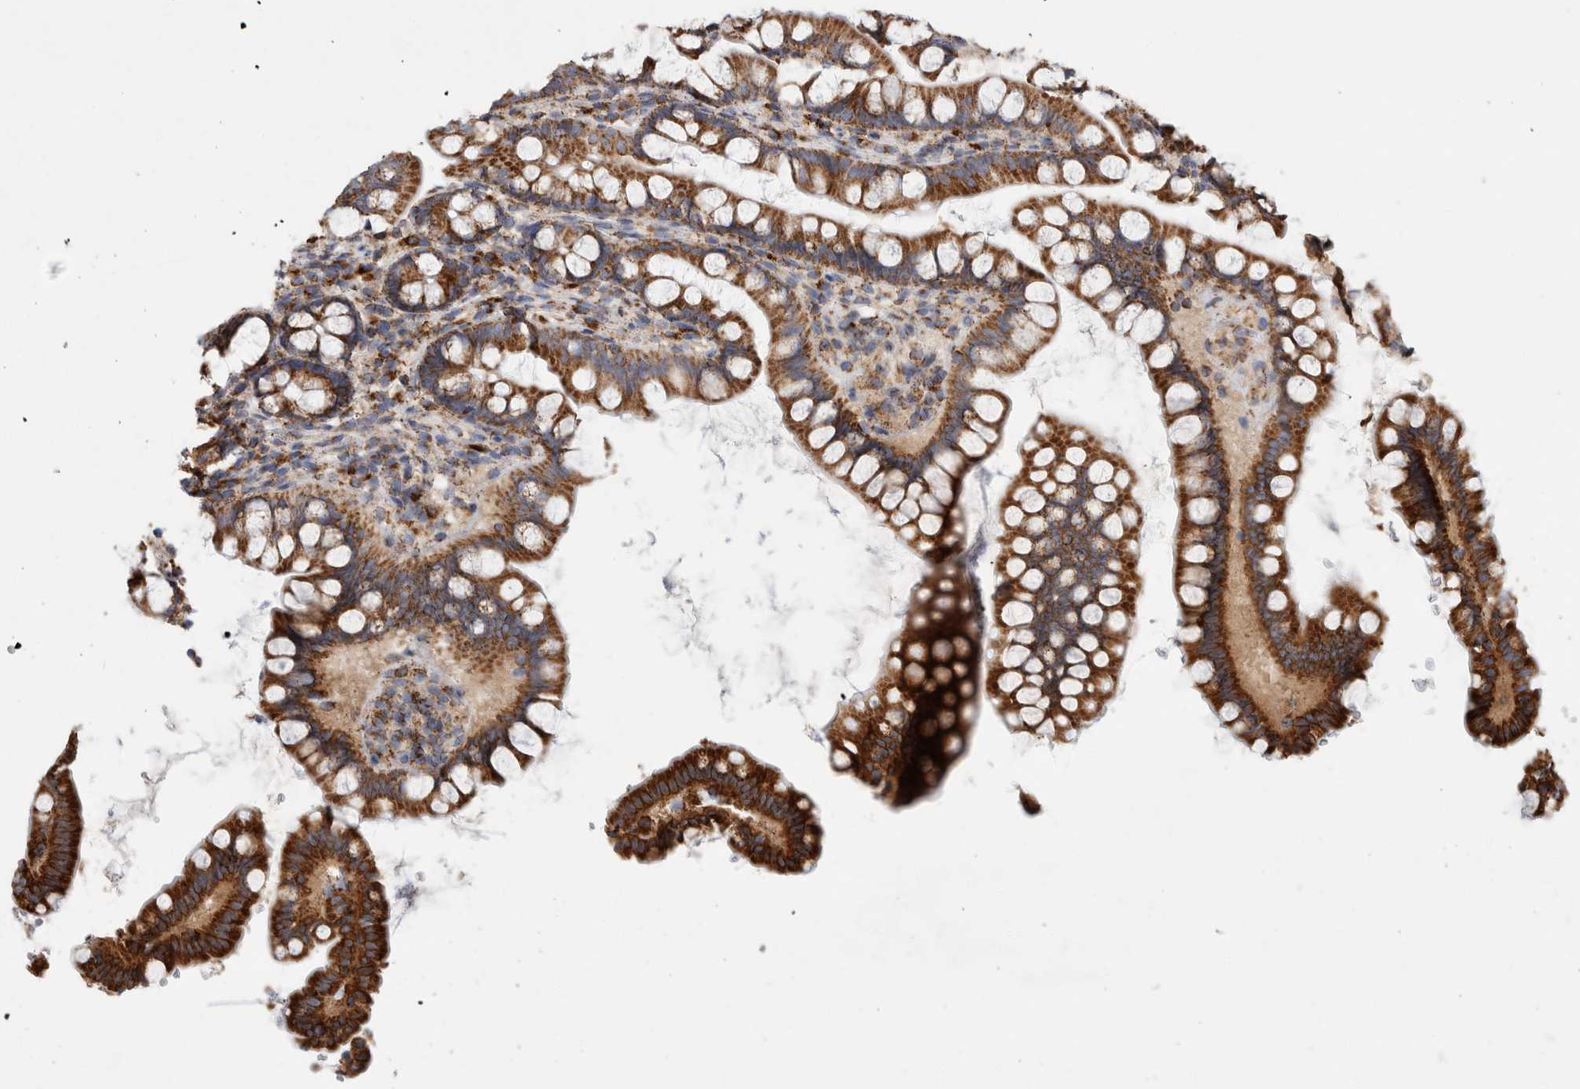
{"staining": {"intensity": "strong", "quantity": ">75%", "location": "cytoplasmic/membranous"}, "tissue": "small intestine", "cell_type": "Glandular cells", "image_type": "normal", "snomed": [{"axis": "morphology", "description": "Normal tissue, NOS"}, {"axis": "topography", "description": "Smooth muscle"}, {"axis": "topography", "description": "Small intestine"}], "caption": "DAB immunohistochemical staining of benign small intestine shows strong cytoplasmic/membranous protein staining in about >75% of glandular cells. (DAB (3,3'-diaminobenzidine) IHC, brown staining for protein, blue staining for nuclei).", "gene": "IARS2", "patient": {"sex": "female", "age": 84}}